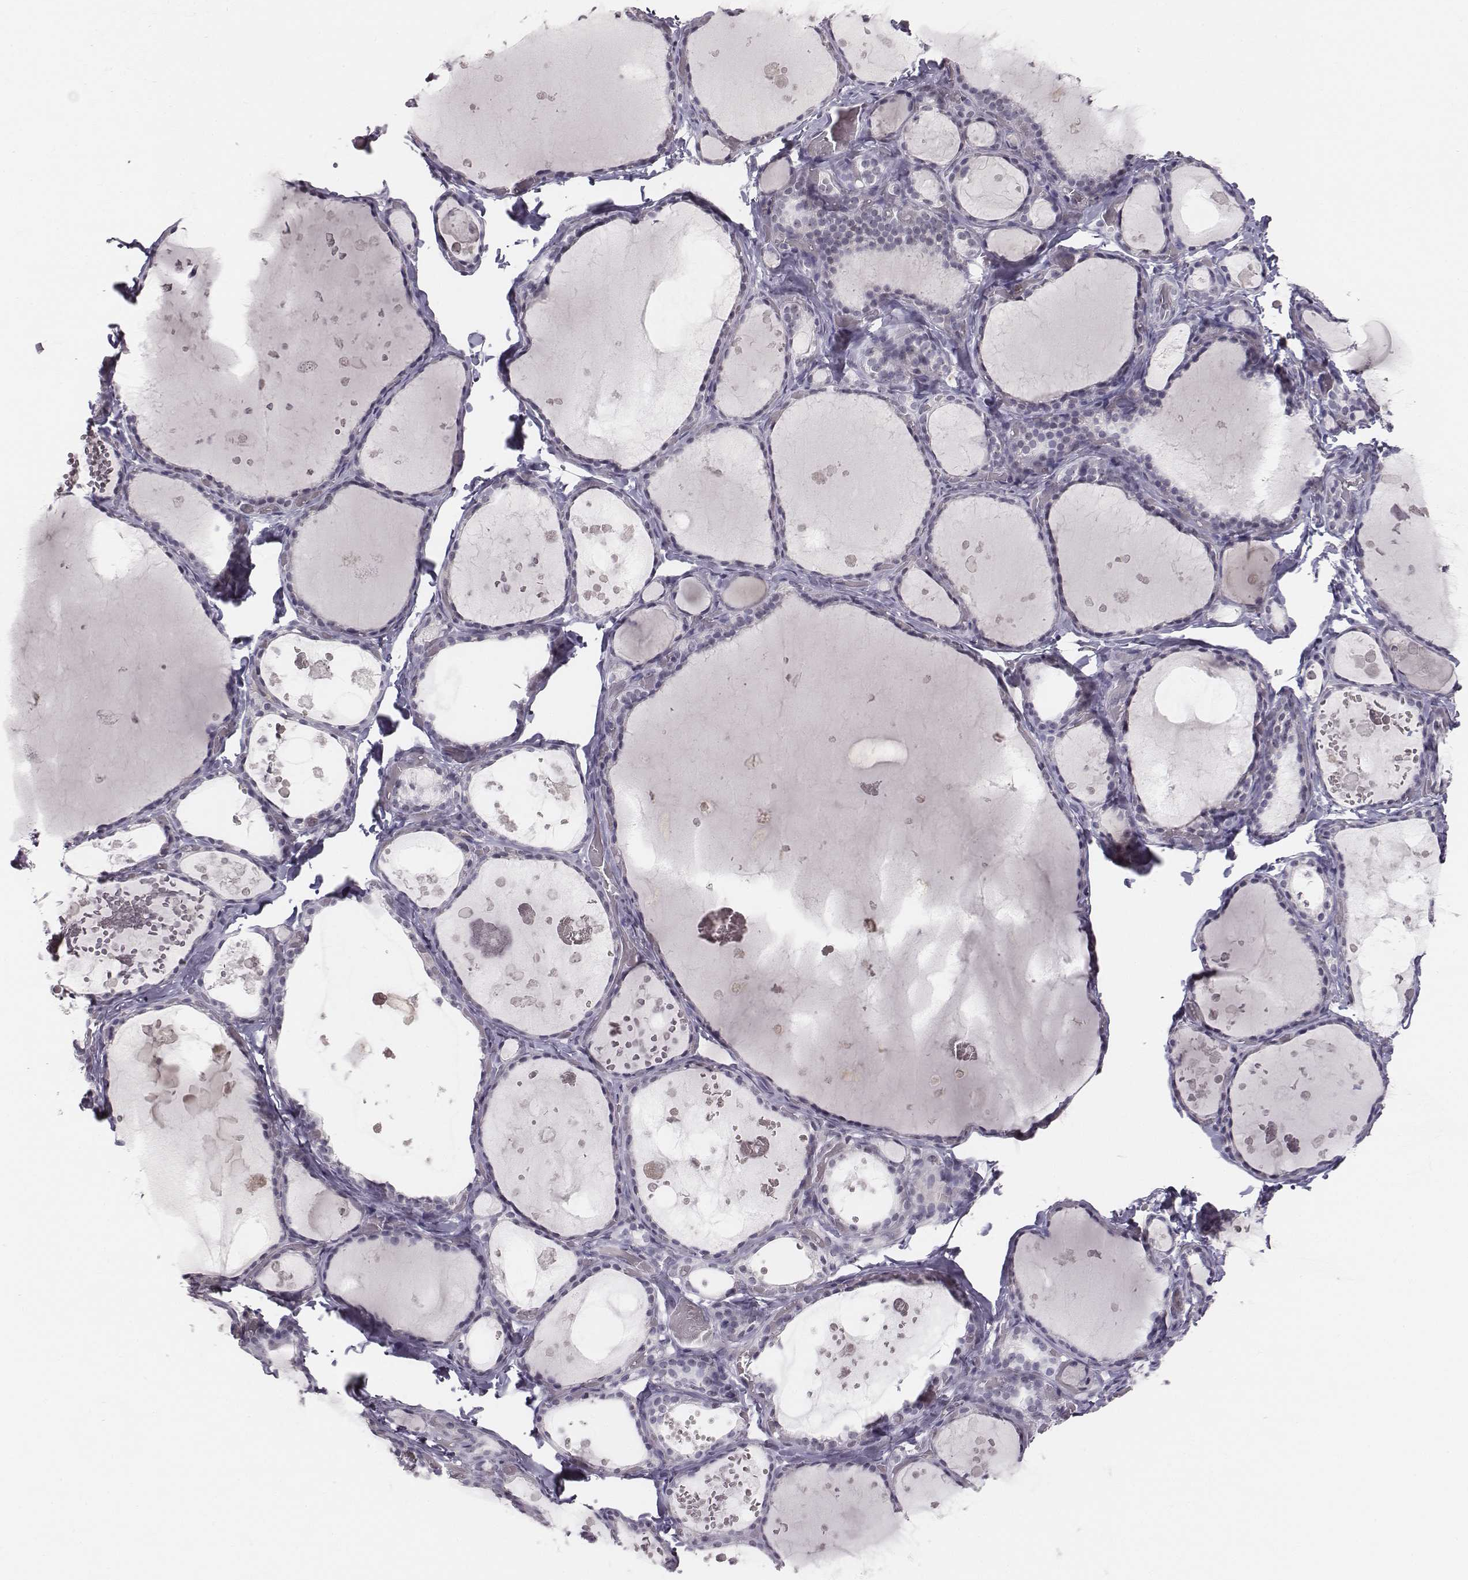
{"staining": {"intensity": "negative", "quantity": "none", "location": "none"}, "tissue": "thyroid gland", "cell_type": "Glandular cells", "image_type": "normal", "snomed": [{"axis": "morphology", "description": "Normal tissue, NOS"}, {"axis": "topography", "description": "Thyroid gland"}], "caption": "Immunohistochemistry photomicrograph of unremarkable thyroid gland stained for a protein (brown), which shows no staining in glandular cells. (Brightfield microscopy of DAB (3,3'-diaminobenzidine) IHC at high magnification).", "gene": "NIFK", "patient": {"sex": "female", "age": 56}}